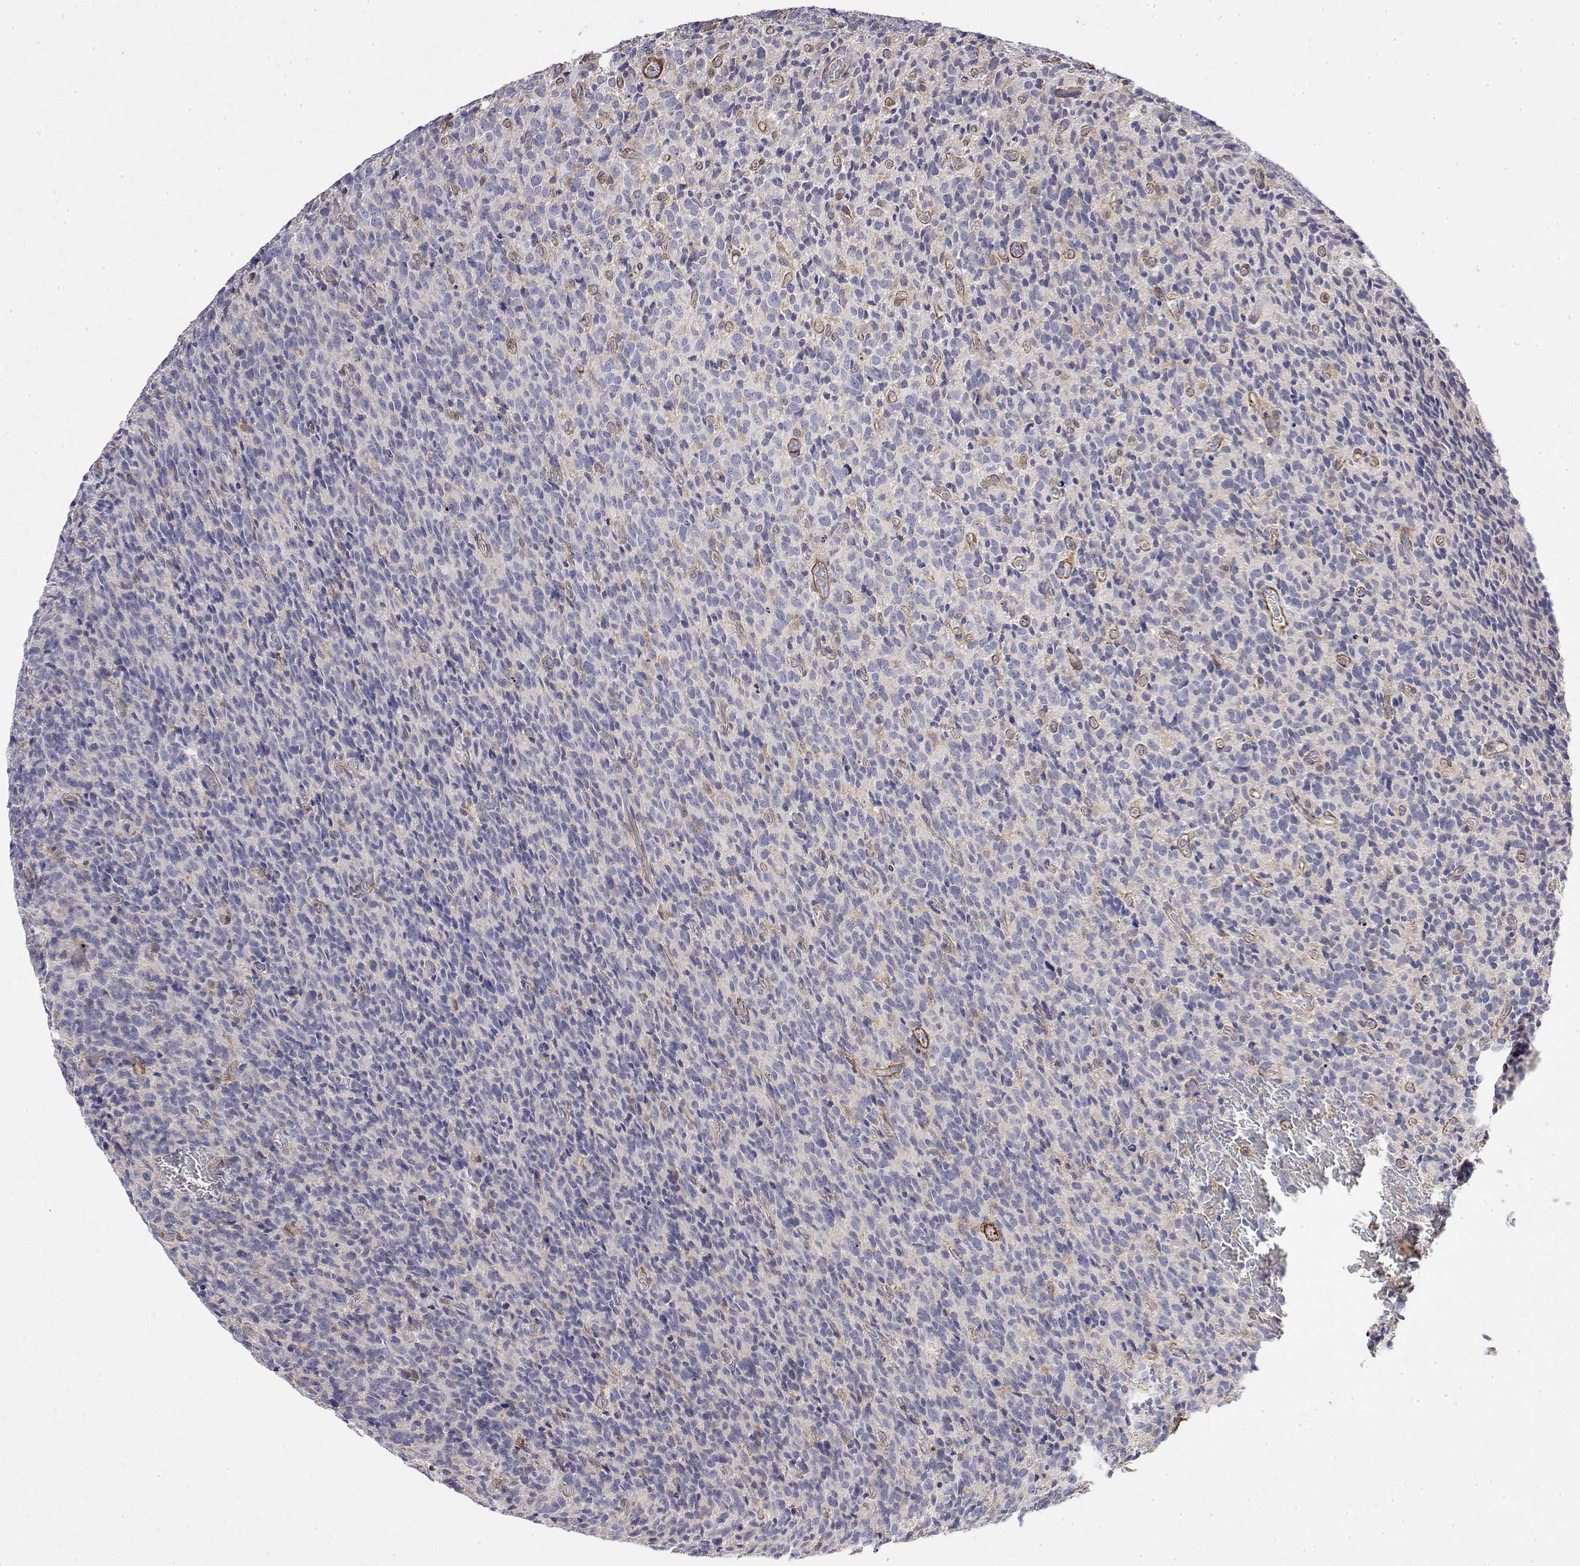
{"staining": {"intensity": "negative", "quantity": "none", "location": "none"}, "tissue": "glioma", "cell_type": "Tumor cells", "image_type": "cancer", "snomed": [{"axis": "morphology", "description": "Glioma, malignant, High grade"}, {"axis": "topography", "description": "Brain"}], "caption": "Tumor cells show no significant staining in malignant glioma (high-grade). (Brightfield microscopy of DAB (3,3'-diaminobenzidine) IHC at high magnification).", "gene": "SOWAHD", "patient": {"sex": "male", "age": 76}}